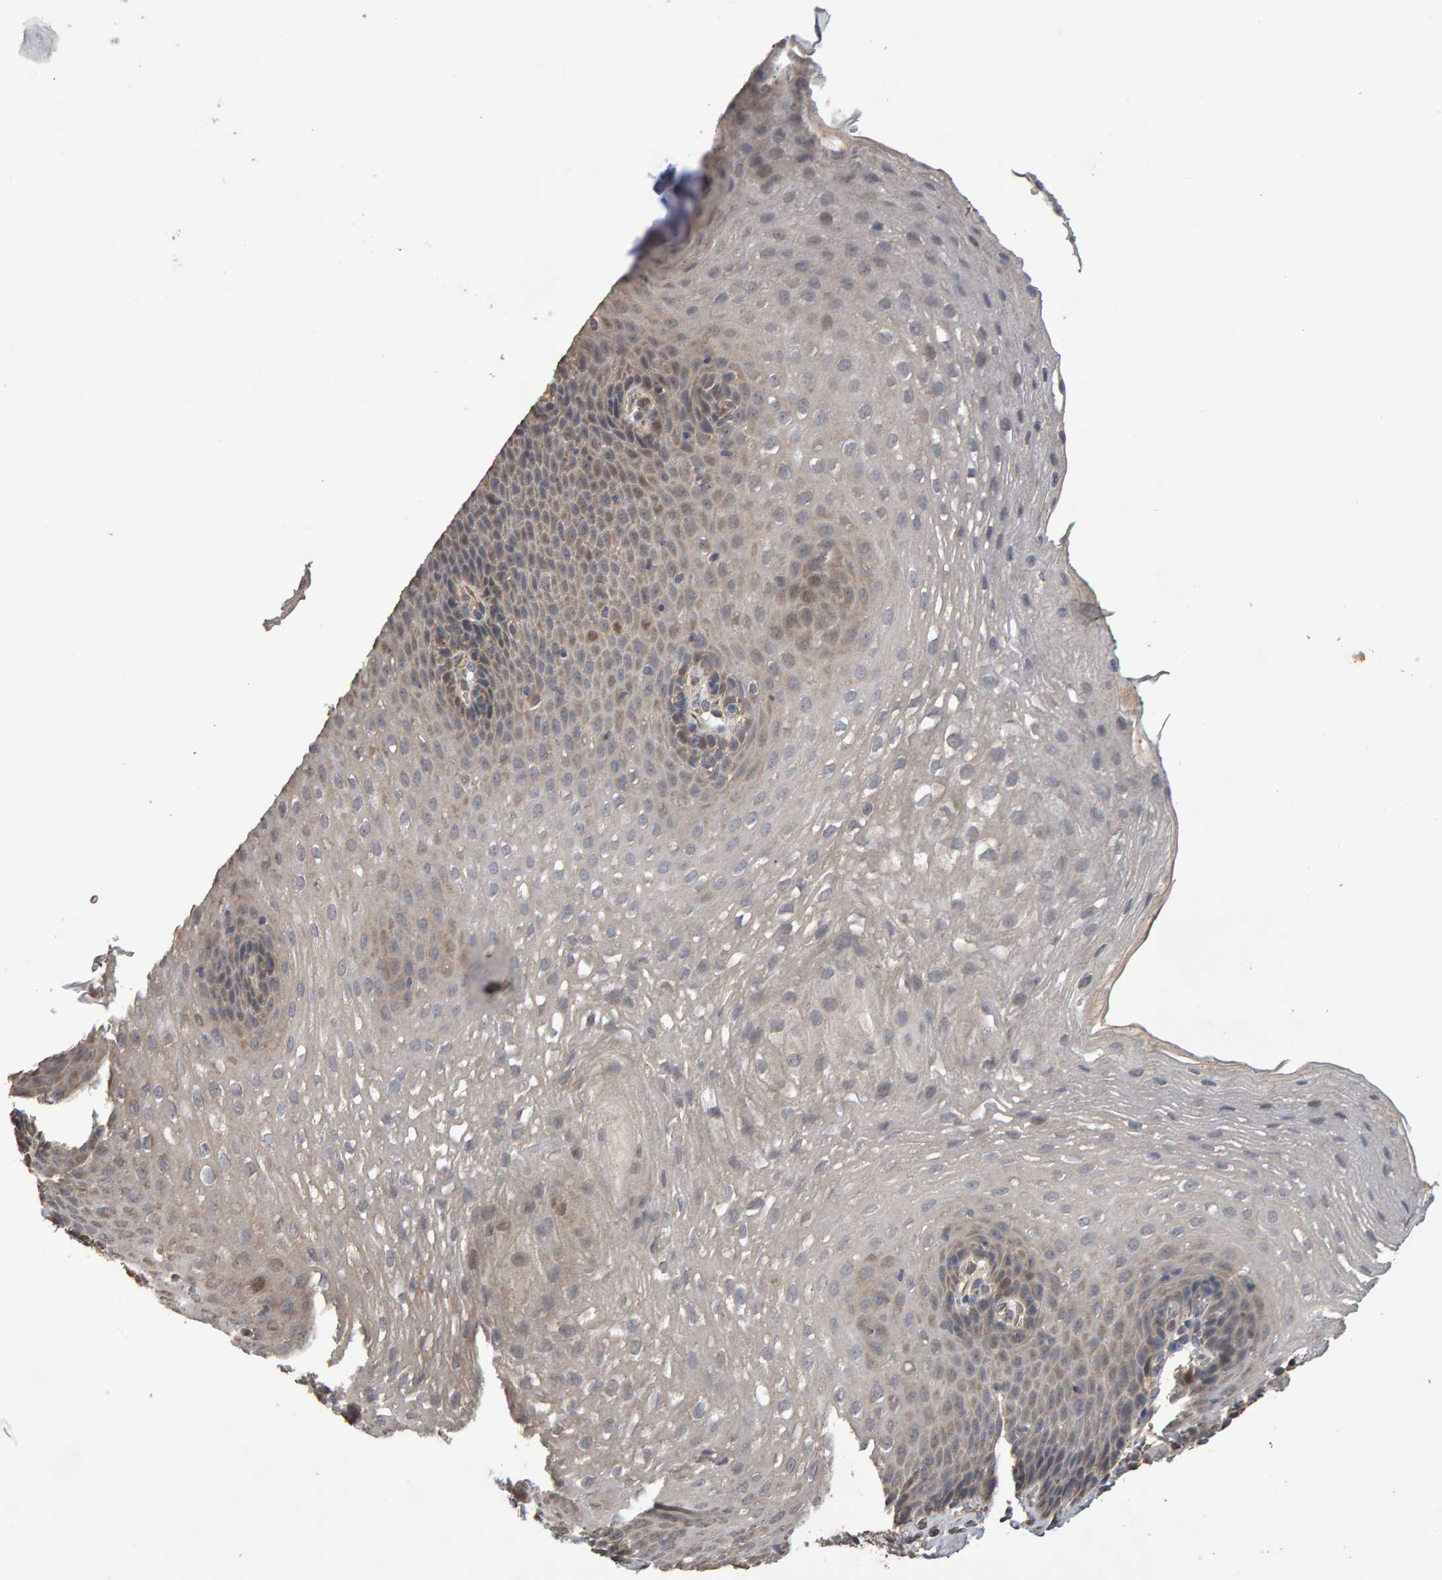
{"staining": {"intensity": "weak", "quantity": "<25%", "location": "cytoplasmic/membranous"}, "tissue": "esophagus", "cell_type": "Squamous epithelial cells", "image_type": "normal", "snomed": [{"axis": "morphology", "description": "Normal tissue, NOS"}, {"axis": "topography", "description": "Esophagus"}], "caption": "The histopathology image displays no significant positivity in squamous epithelial cells of esophagus.", "gene": "COASY", "patient": {"sex": "female", "age": 66}}